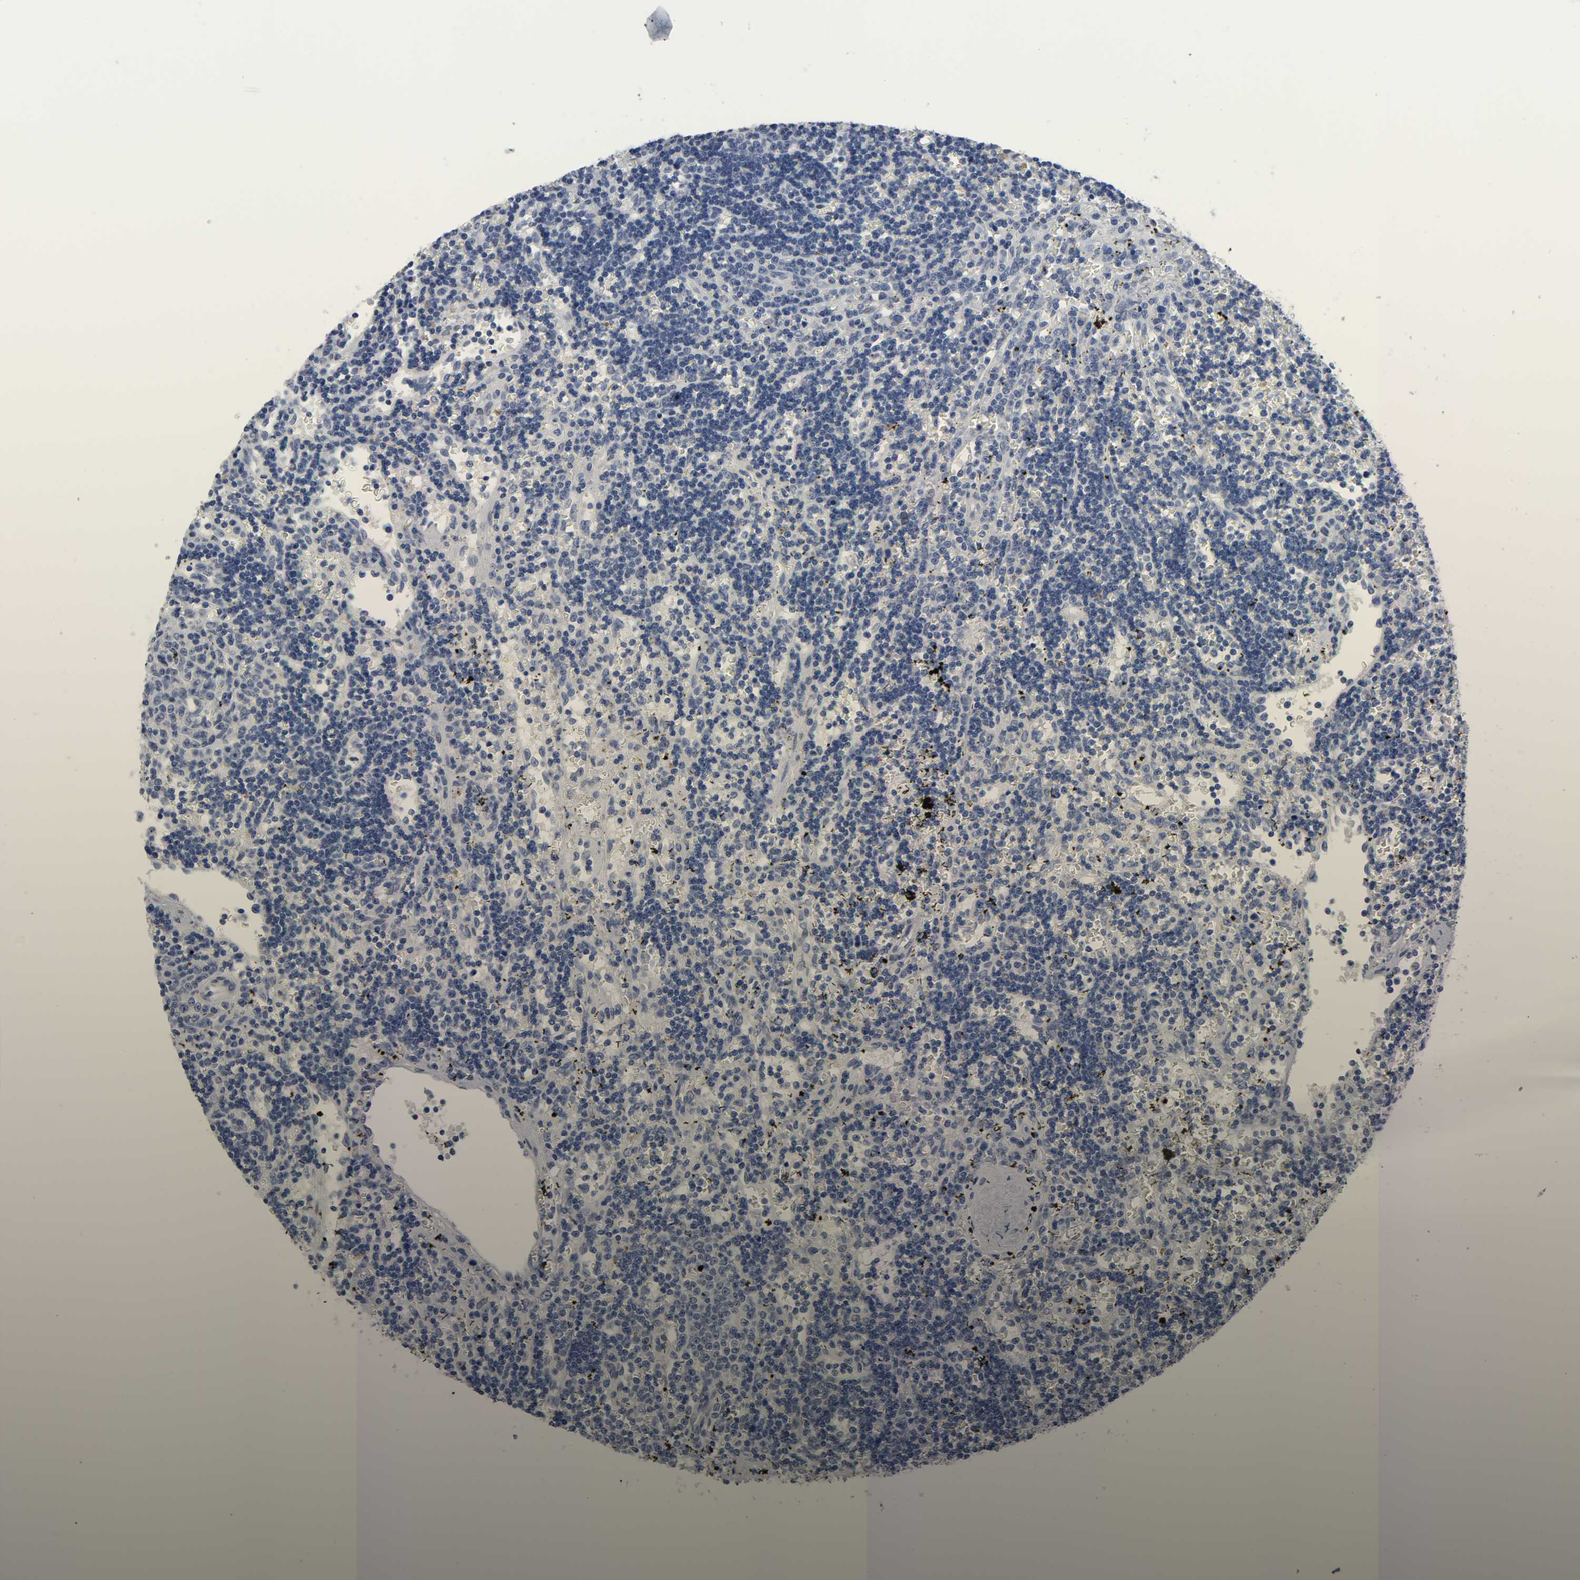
{"staining": {"intensity": "negative", "quantity": "none", "location": "none"}, "tissue": "lymphoma", "cell_type": "Tumor cells", "image_type": "cancer", "snomed": [{"axis": "morphology", "description": "Malignant lymphoma, non-Hodgkin's type, Low grade"}, {"axis": "topography", "description": "Spleen"}], "caption": "High magnification brightfield microscopy of lymphoma stained with DAB (3,3'-diaminobenzidine) (brown) and counterstained with hematoxylin (blue): tumor cells show no significant expression.", "gene": "SALL2", "patient": {"sex": "male", "age": 60}}